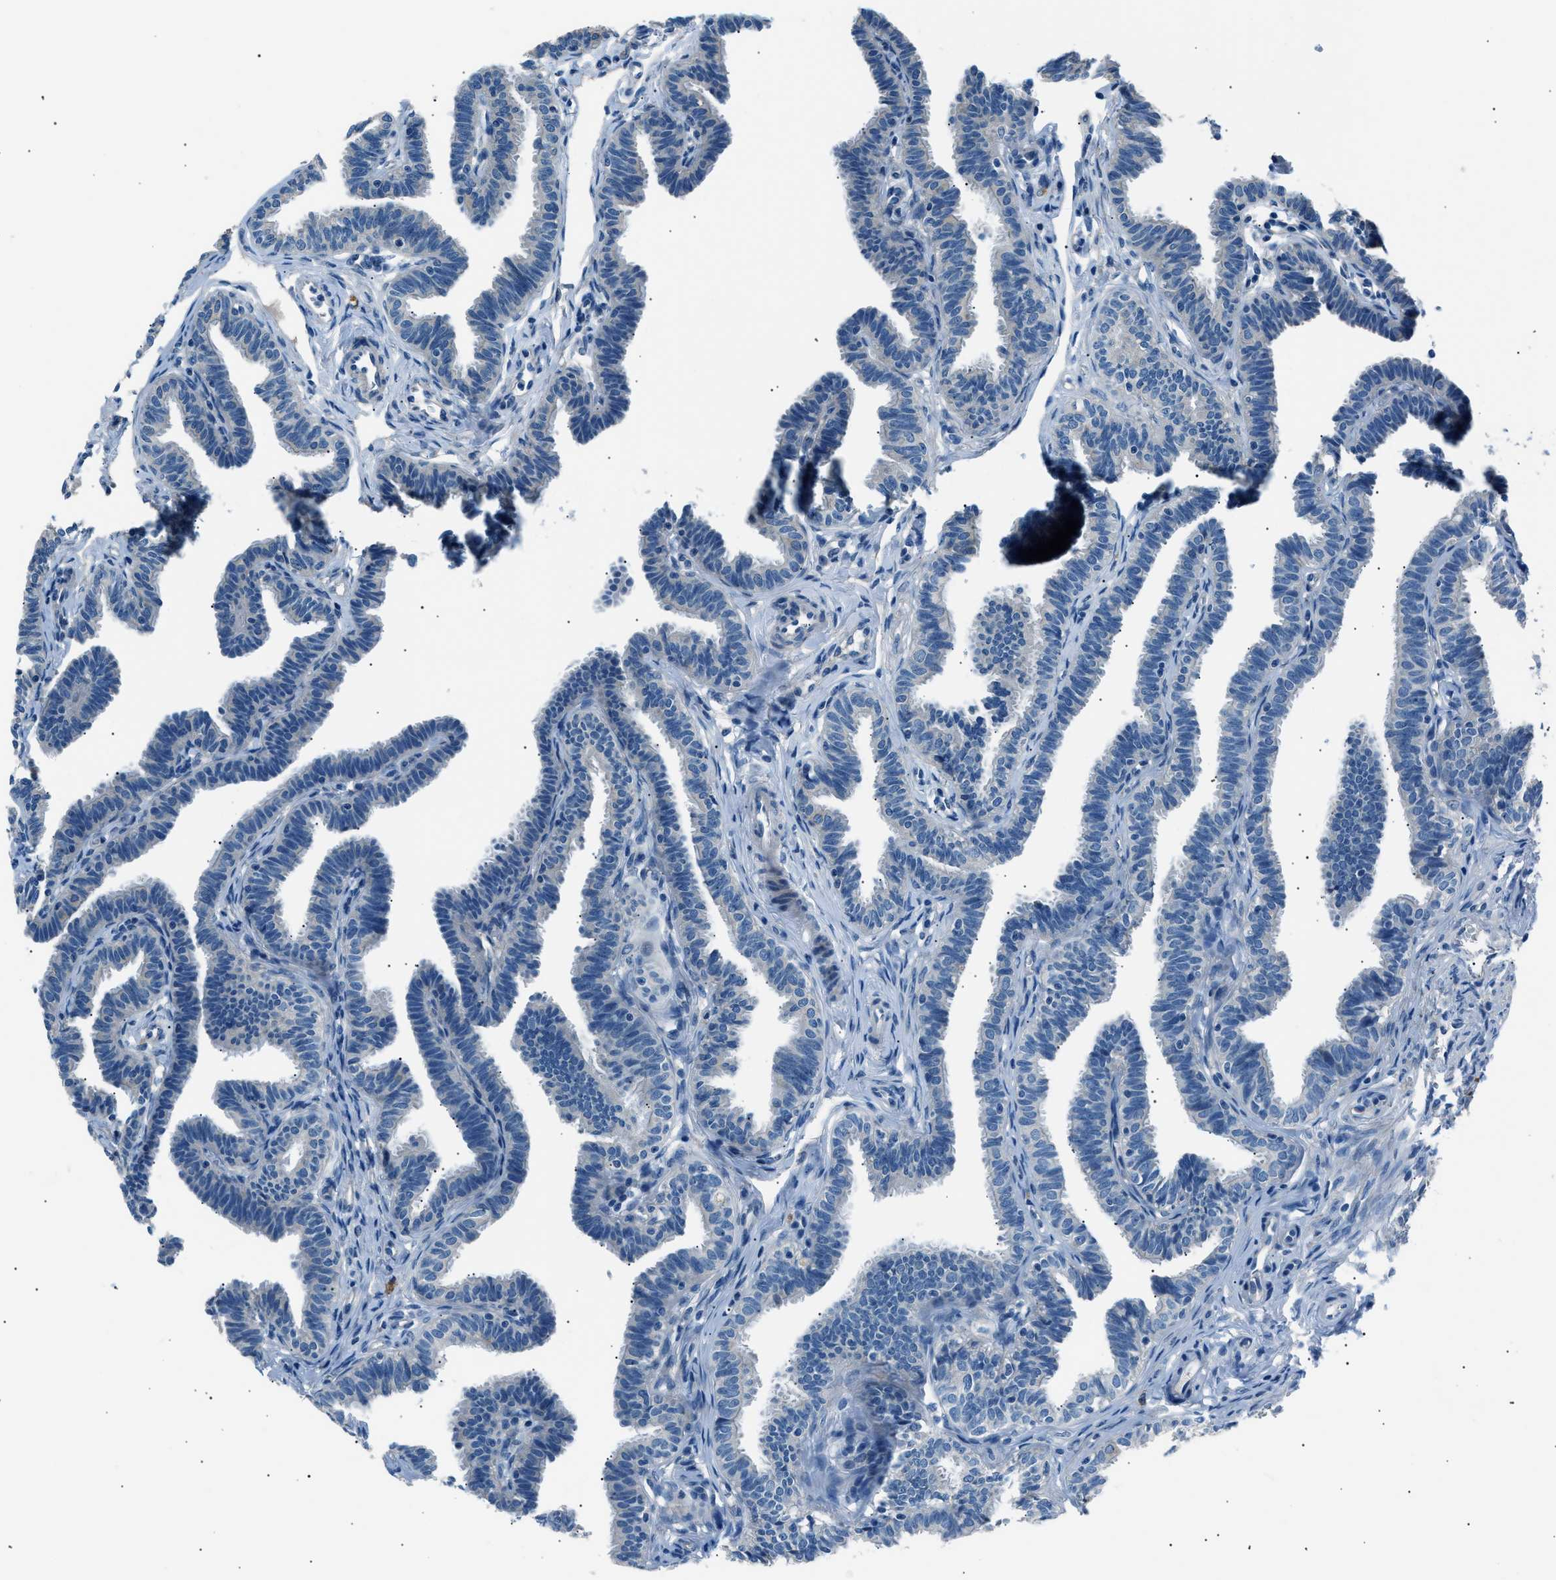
{"staining": {"intensity": "negative", "quantity": "none", "location": "none"}, "tissue": "fallopian tube", "cell_type": "Glandular cells", "image_type": "normal", "snomed": [{"axis": "morphology", "description": "Normal tissue, NOS"}, {"axis": "topography", "description": "Fallopian tube"}, {"axis": "topography", "description": "Ovary"}], "caption": "IHC of unremarkable human fallopian tube reveals no staining in glandular cells. (IHC, brightfield microscopy, high magnification).", "gene": "LRRC37B", "patient": {"sex": "female", "age": 23}}